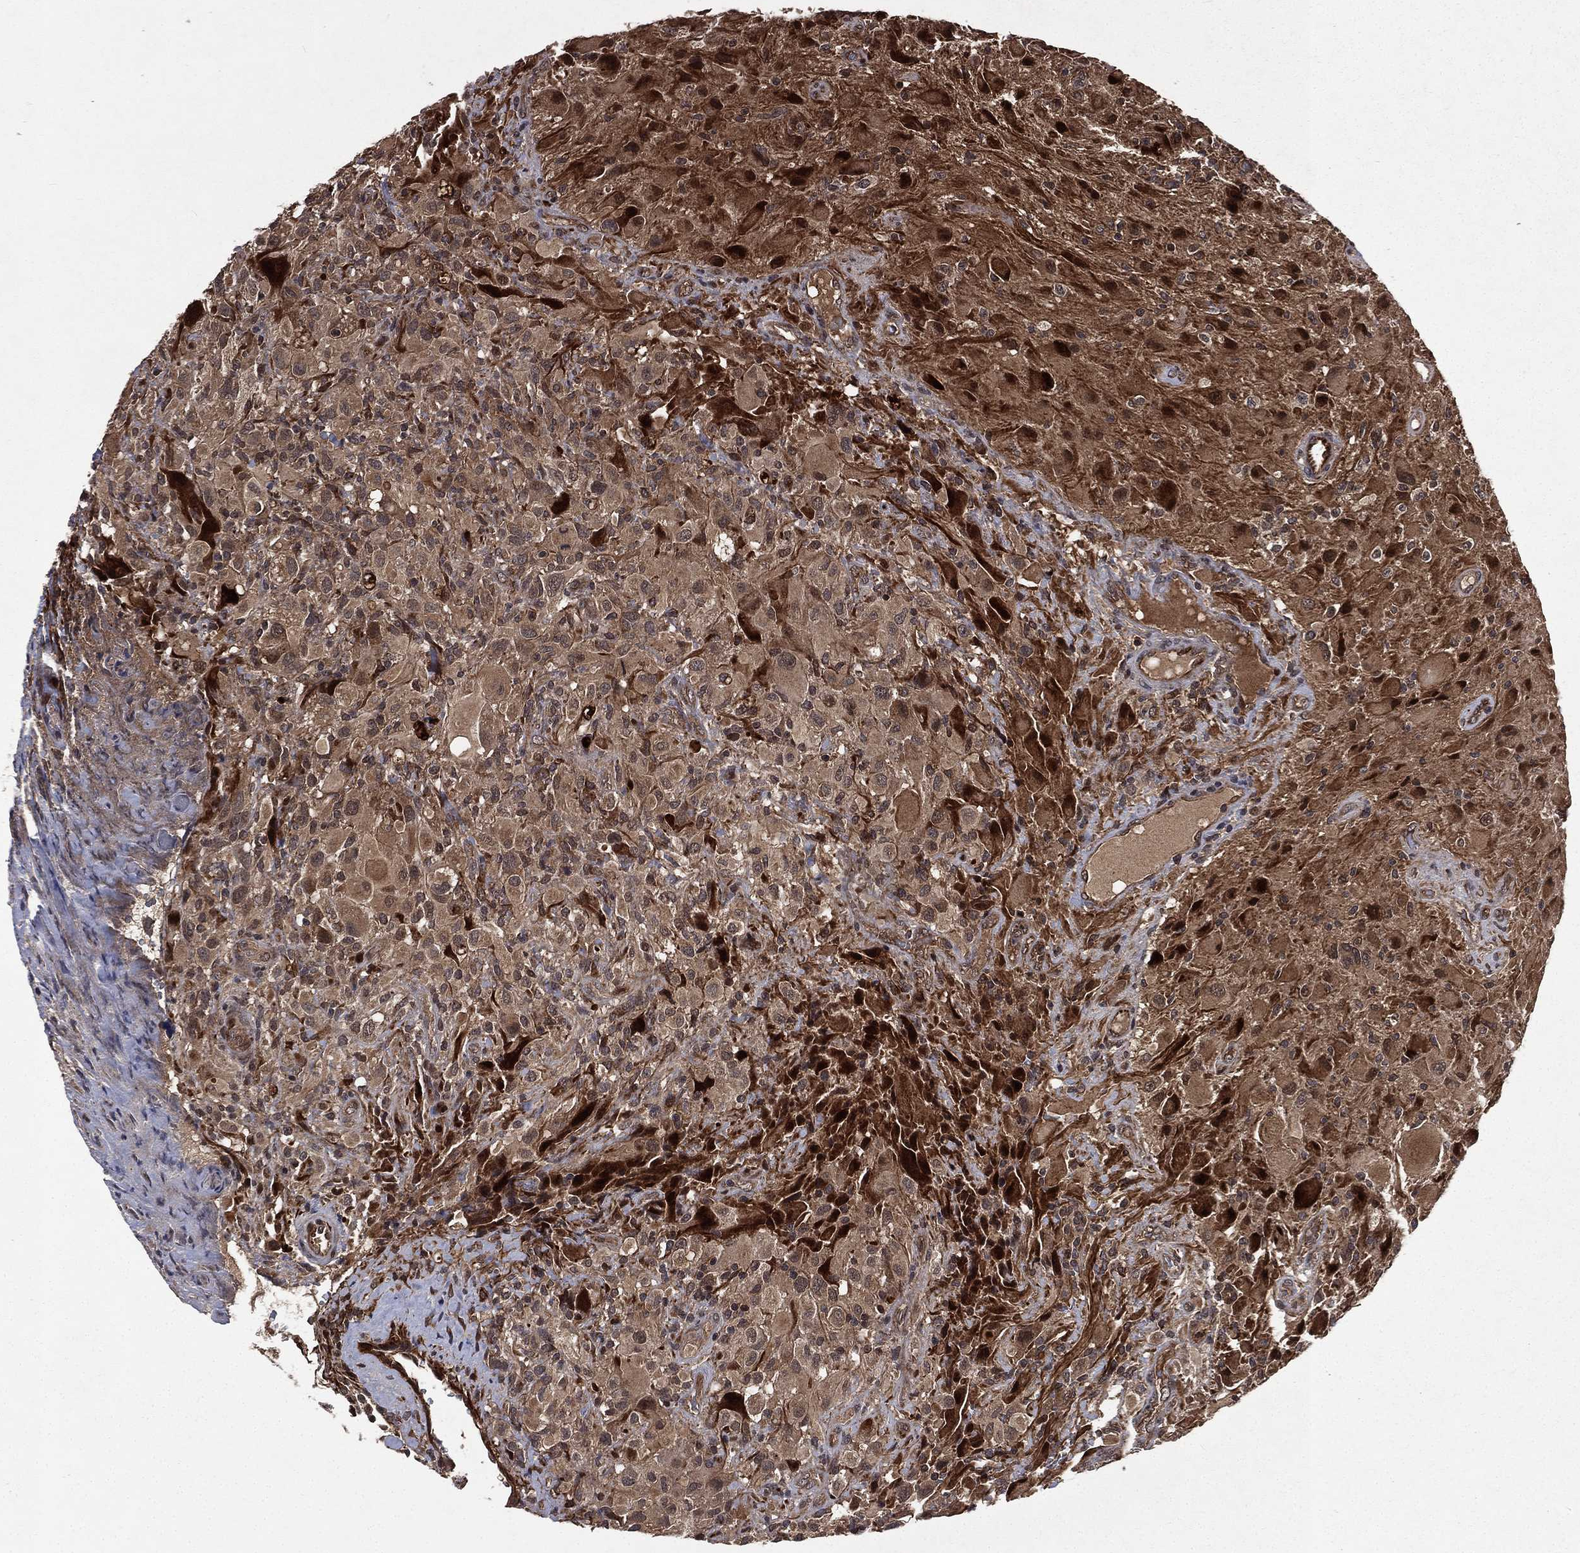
{"staining": {"intensity": "moderate", "quantity": ">75%", "location": "cytoplasmic/membranous"}, "tissue": "glioma", "cell_type": "Tumor cells", "image_type": "cancer", "snomed": [{"axis": "morphology", "description": "Glioma, malignant, High grade"}, {"axis": "topography", "description": "Cerebral cortex"}], "caption": "Protein expression analysis of malignant glioma (high-grade) exhibits moderate cytoplasmic/membranous expression in about >75% of tumor cells. (DAB (3,3'-diaminobenzidine) IHC, brown staining for protein, blue staining for nuclei).", "gene": "LENG8", "patient": {"sex": "male", "age": 35}}